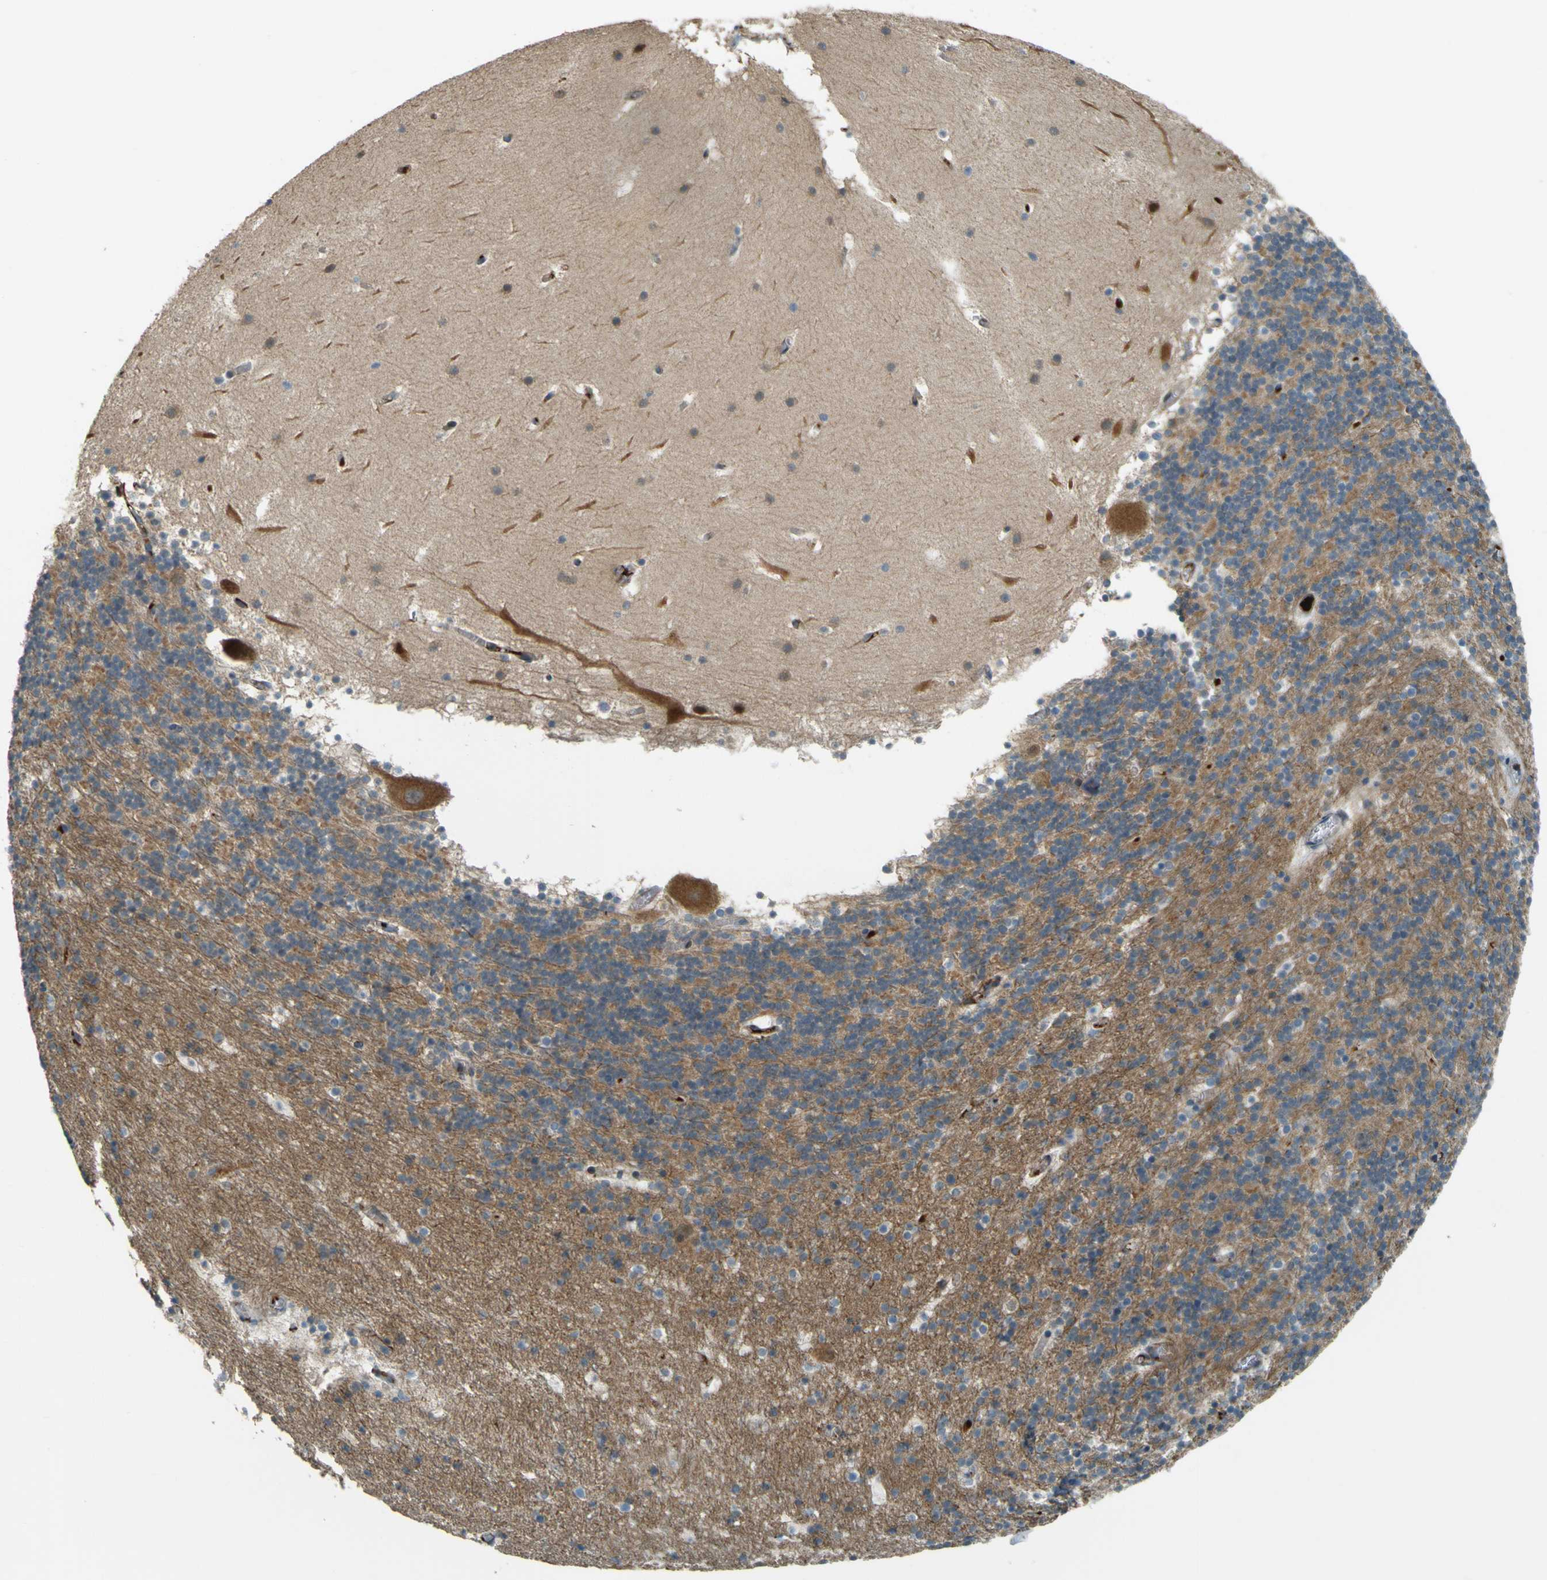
{"staining": {"intensity": "moderate", "quantity": ">75%", "location": "cytoplasmic/membranous"}, "tissue": "cerebellum", "cell_type": "Cells in granular layer", "image_type": "normal", "snomed": [{"axis": "morphology", "description": "Normal tissue, NOS"}, {"axis": "topography", "description": "Cerebellum"}], "caption": "DAB (3,3'-diaminobenzidine) immunohistochemical staining of benign cerebellum reveals moderate cytoplasmic/membranous protein expression in about >75% of cells in granular layer.", "gene": "LPCAT1", "patient": {"sex": "male", "age": 45}}